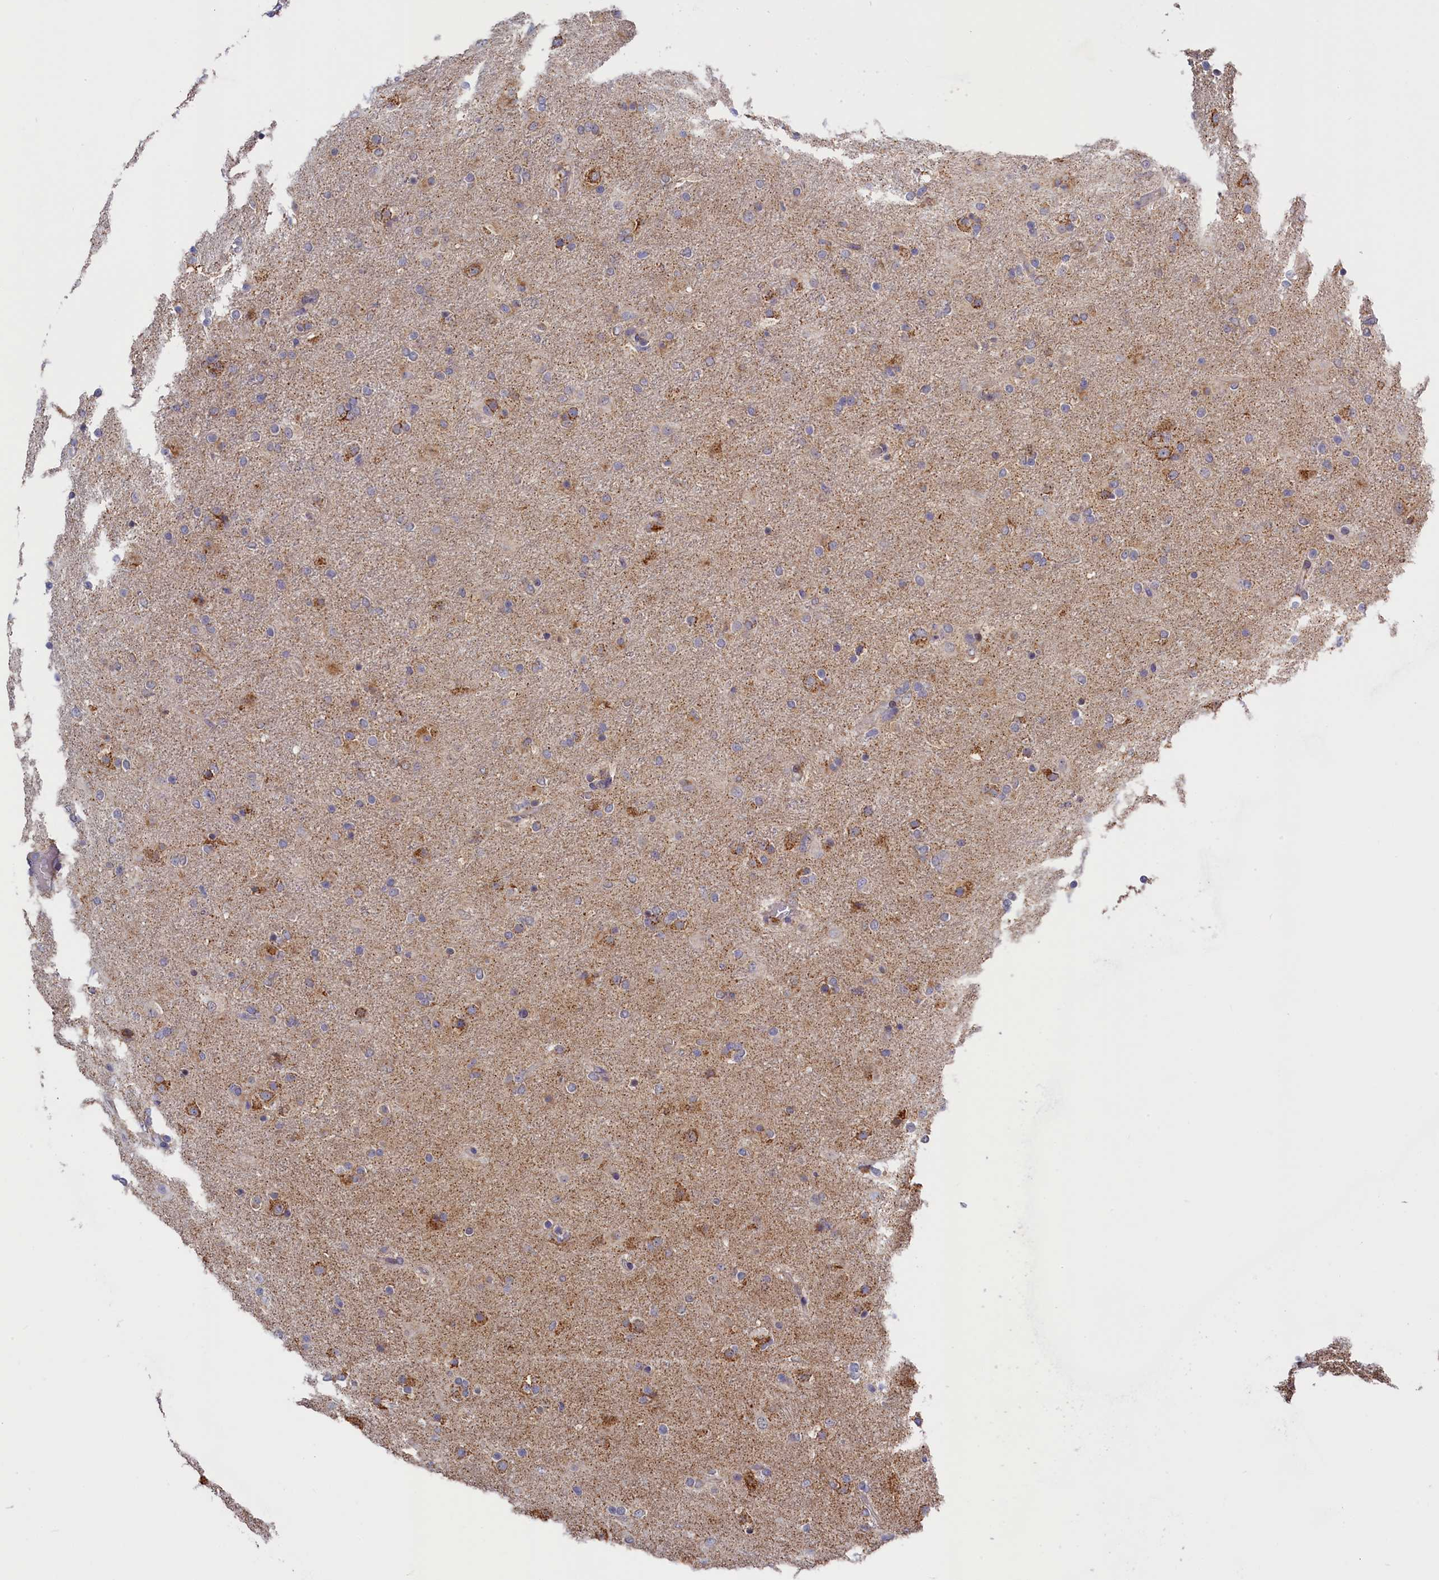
{"staining": {"intensity": "weak", "quantity": "<25%", "location": "cytoplasmic/membranous"}, "tissue": "glioma", "cell_type": "Tumor cells", "image_type": "cancer", "snomed": [{"axis": "morphology", "description": "Glioma, malignant, Low grade"}, {"axis": "topography", "description": "Brain"}], "caption": "IHC photomicrograph of human malignant low-grade glioma stained for a protein (brown), which shows no positivity in tumor cells. (Stains: DAB (3,3'-diaminobenzidine) immunohistochemistry (IHC) with hematoxylin counter stain, Microscopy: brightfield microscopy at high magnification).", "gene": "CEP44", "patient": {"sex": "male", "age": 65}}